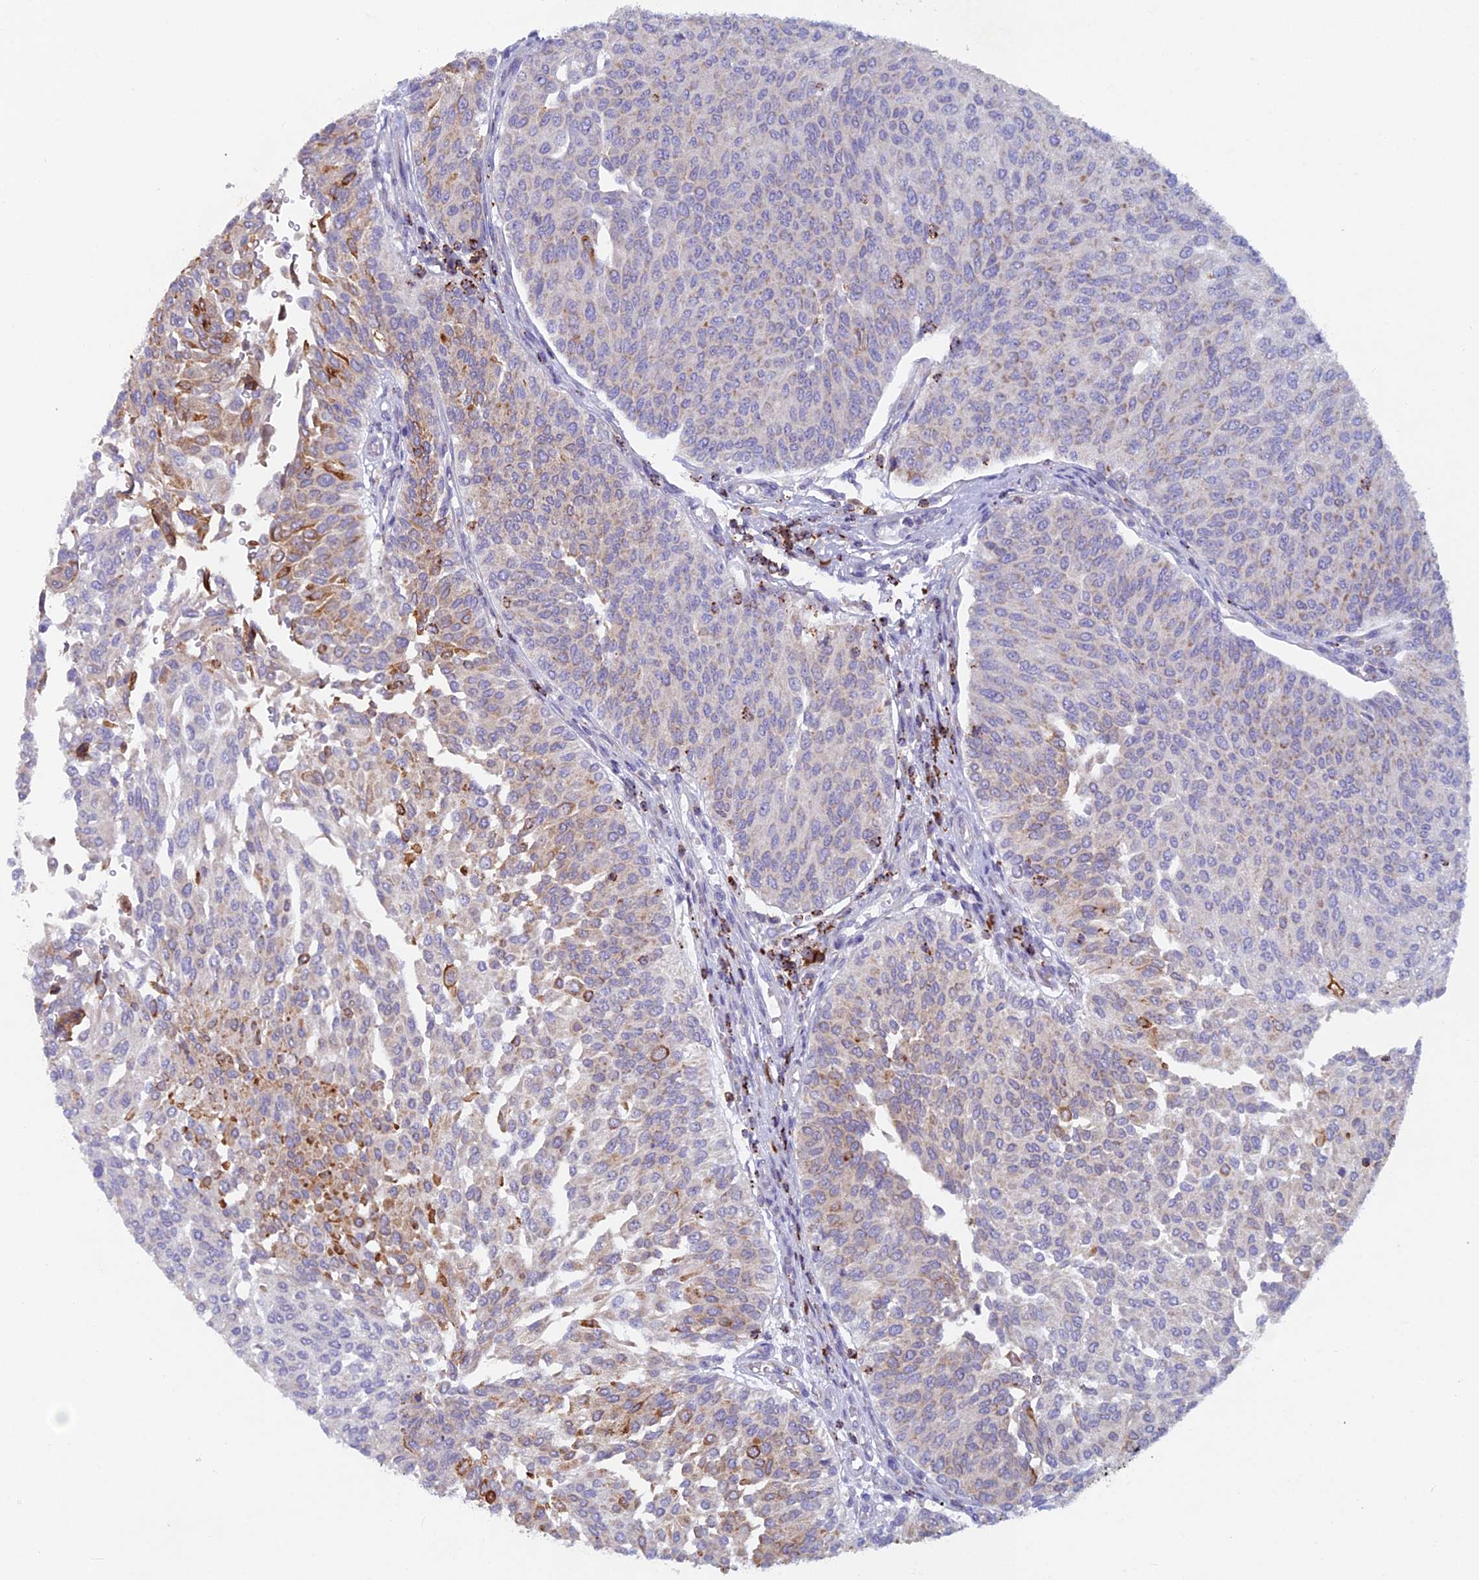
{"staining": {"intensity": "moderate", "quantity": "<25%", "location": "cytoplasmic/membranous"}, "tissue": "urothelial cancer", "cell_type": "Tumor cells", "image_type": "cancer", "snomed": [{"axis": "morphology", "description": "Urothelial carcinoma, High grade"}, {"axis": "topography", "description": "Urinary bladder"}], "caption": "Approximately <25% of tumor cells in high-grade urothelial carcinoma exhibit moderate cytoplasmic/membranous protein expression as visualized by brown immunohistochemical staining.", "gene": "ABI3BP", "patient": {"sex": "female", "age": 79}}